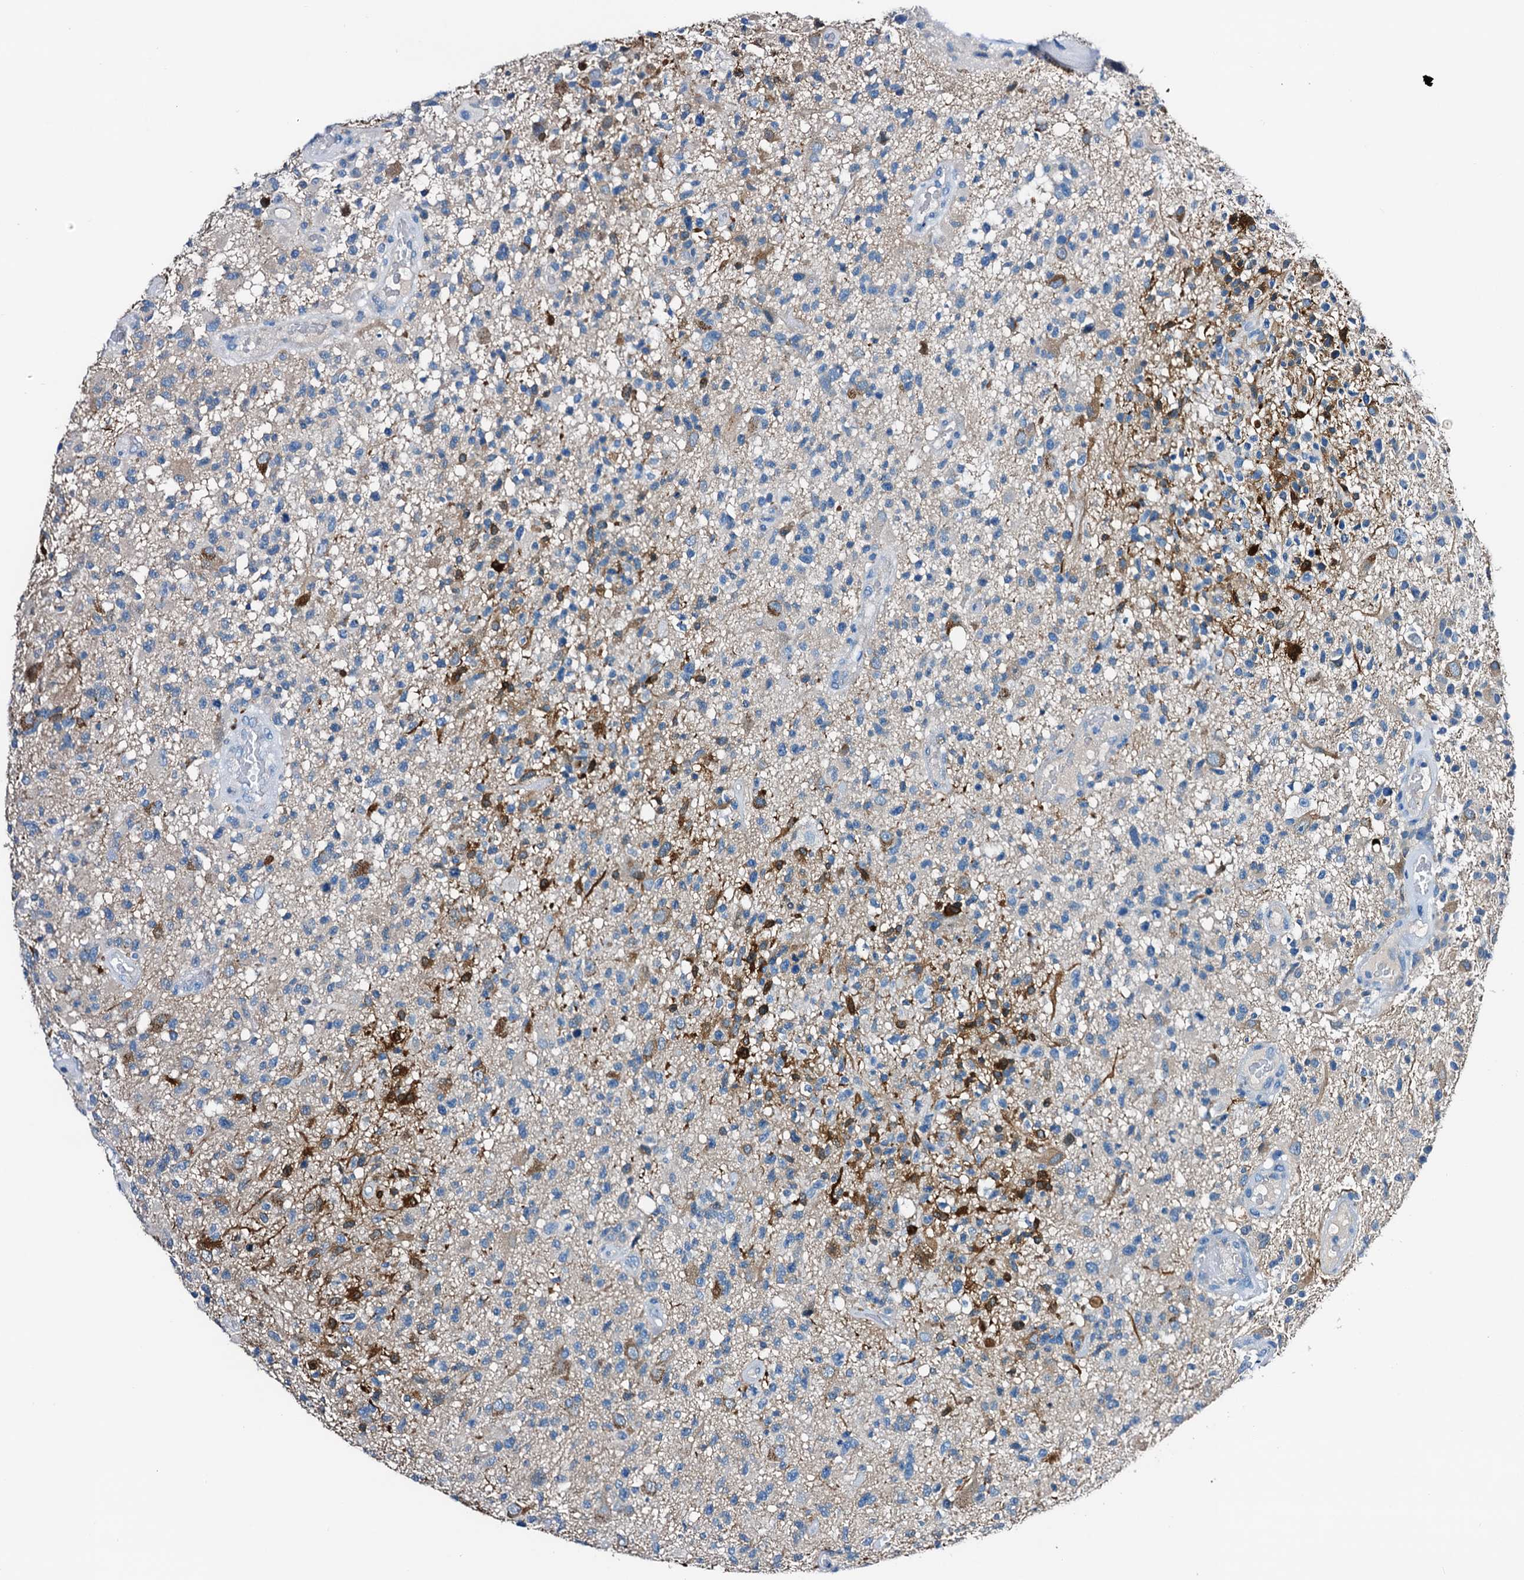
{"staining": {"intensity": "moderate", "quantity": "<25%", "location": "cytoplasmic/membranous"}, "tissue": "glioma", "cell_type": "Tumor cells", "image_type": "cancer", "snomed": [{"axis": "morphology", "description": "Glioma, malignant, High grade"}, {"axis": "morphology", "description": "Glioblastoma, NOS"}, {"axis": "topography", "description": "Brain"}], "caption": "Immunohistochemistry staining of glioma, which reveals low levels of moderate cytoplasmic/membranous staining in about <25% of tumor cells indicating moderate cytoplasmic/membranous protein staining. The staining was performed using DAB (3,3'-diaminobenzidine) (brown) for protein detection and nuclei were counterstained in hematoxylin (blue).", "gene": "C1QTNF4", "patient": {"sex": "male", "age": 60}}